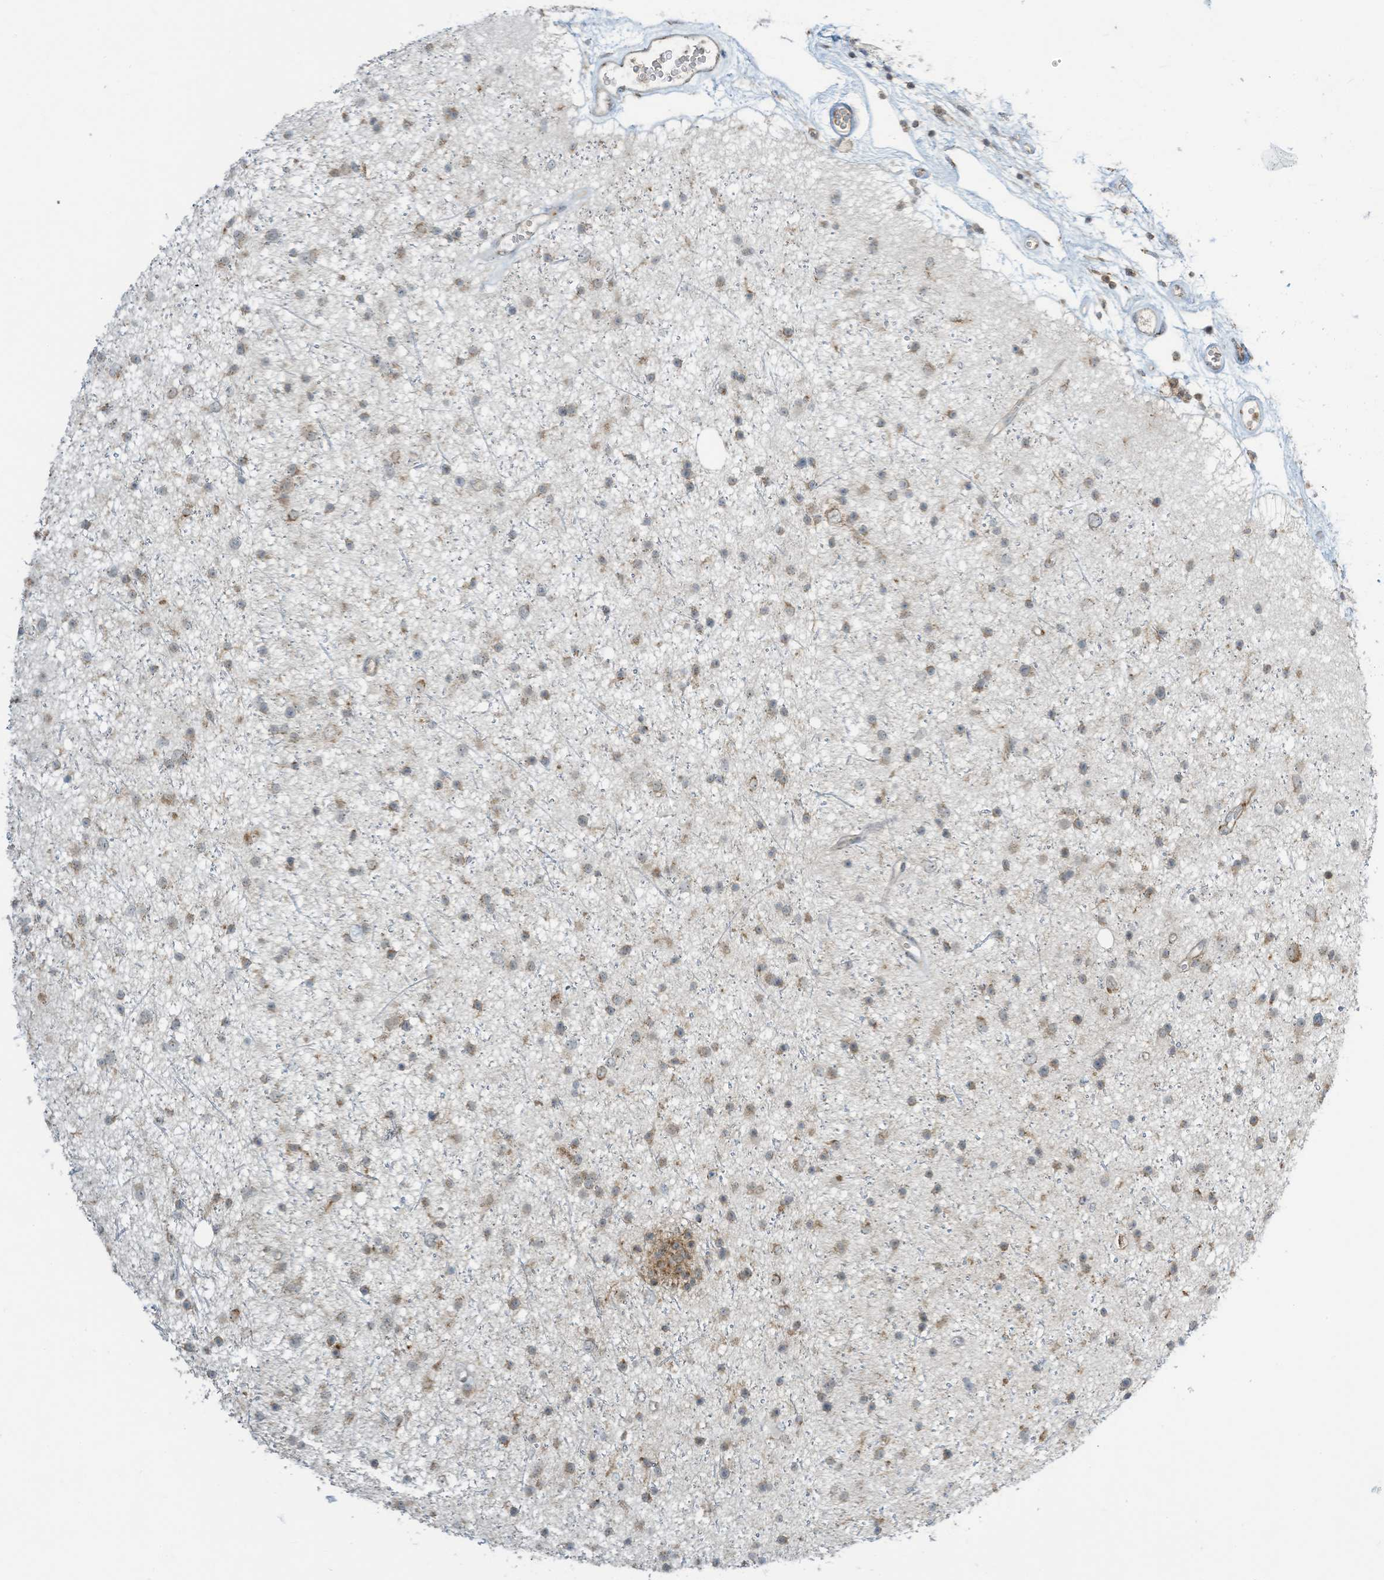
{"staining": {"intensity": "weak", "quantity": "25%-75%", "location": "cytoplasmic/membranous"}, "tissue": "glioma", "cell_type": "Tumor cells", "image_type": "cancer", "snomed": [{"axis": "morphology", "description": "Glioma, malignant, Low grade"}, {"axis": "topography", "description": "Cerebral cortex"}], "caption": "This is an image of IHC staining of malignant low-grade glioma, which shows weak positivity in the cytoplasmic/membranous of tumor cells.", "gene": "PARVG", "patient": {"sex": "female", "age": 39}}